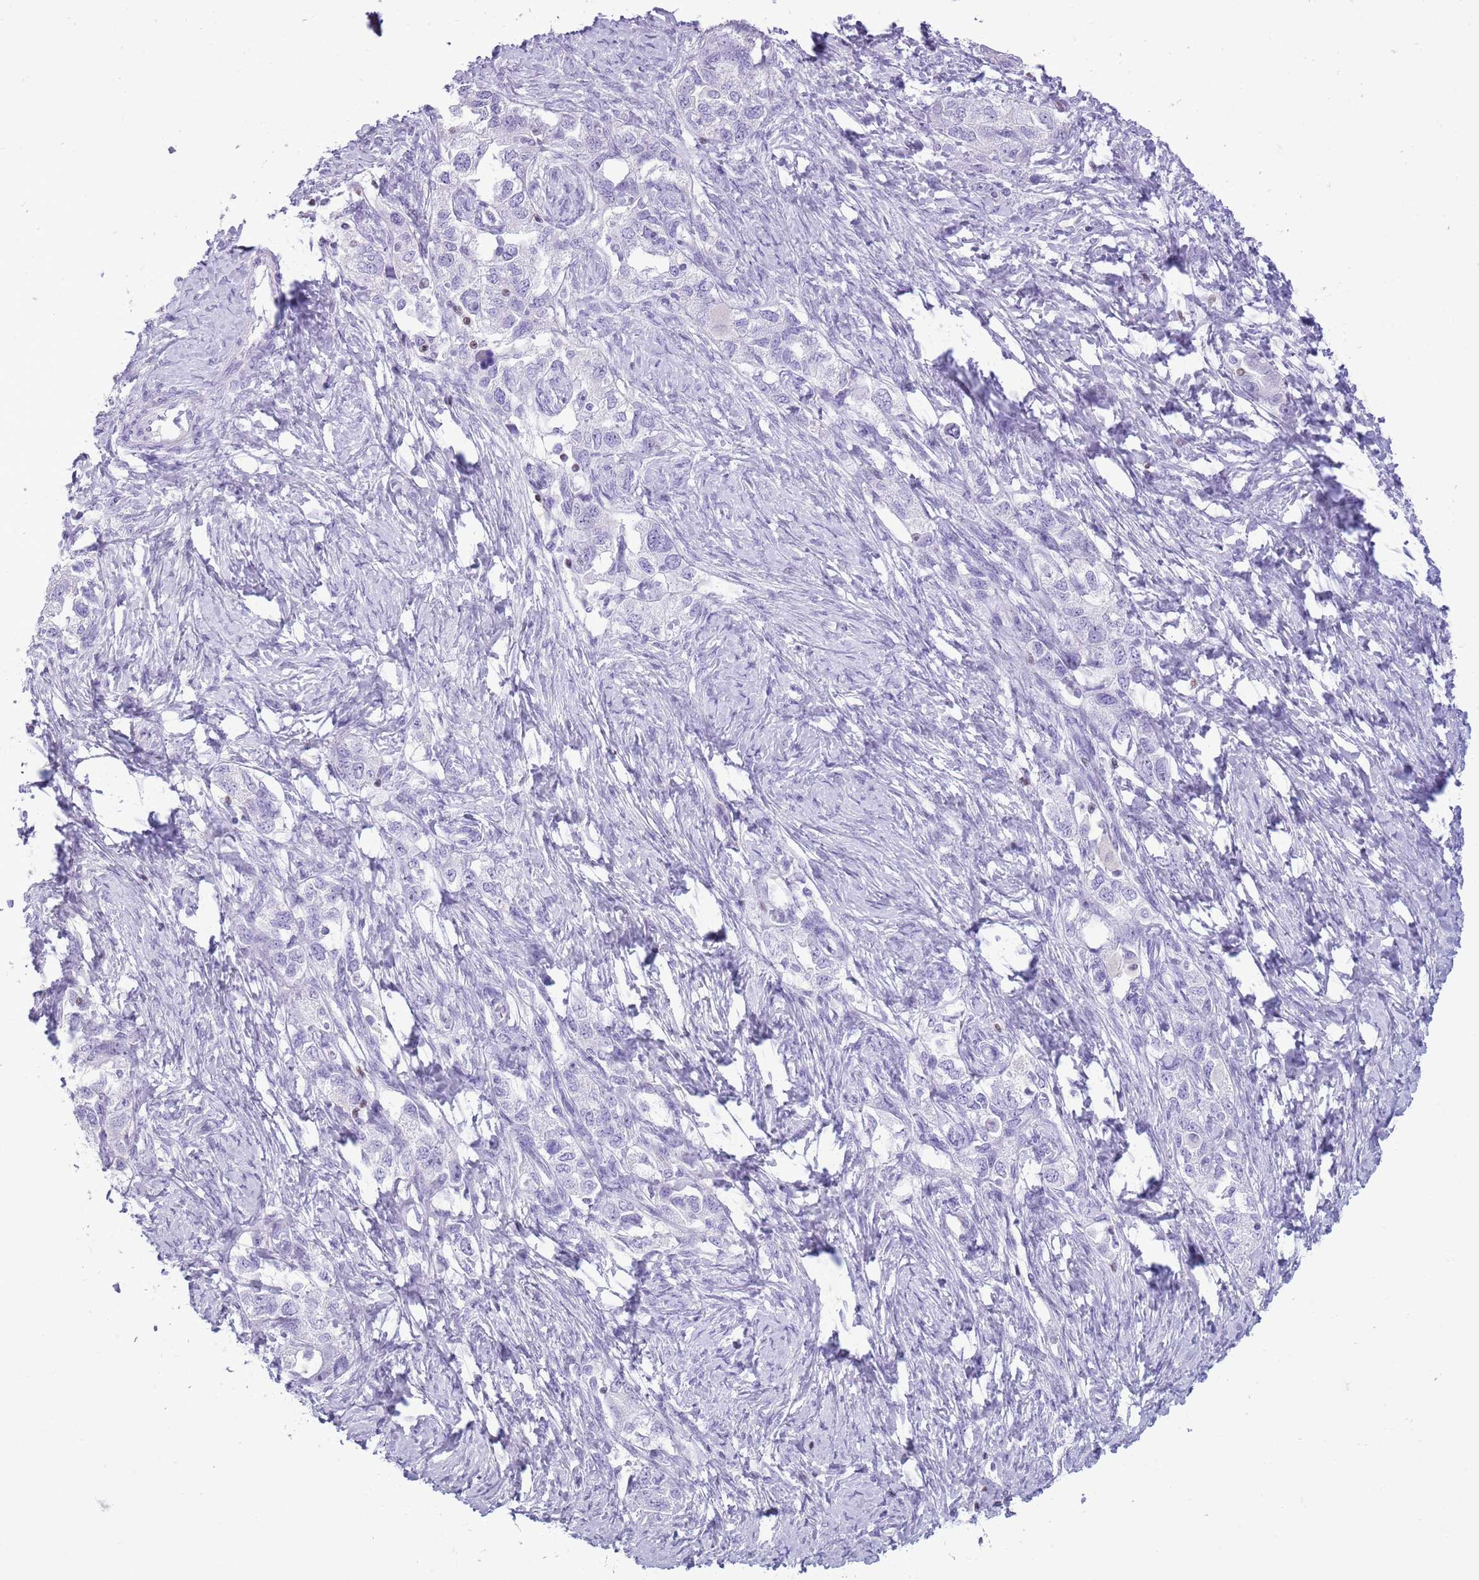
{"staining": {"intensity": "negative", "quantity": "none", "location": "none"}, "tissue": "ovarian cancer", "cell_type": "Tumor cells", "image_type": "cancer", "snomed": [{"axis": "morphology", "description": "Carcinoma, NOS"}, {"axis": "morphology", "description": "Cystadenocarcinoma, serous, NOS"}, {"axis": "topography", "description": "Ovary"}], "caption": "Immunohistochemistry micrograph of neoplastic tissue: human ovarian carcinoma stained with DAB exhibits no significant protein staining in tumor cells. (Immunohistochemistry, brightfield microscopy, high magnification).", "gene": "BCL11B", "patient": {"sex": "female", "age": 69}}